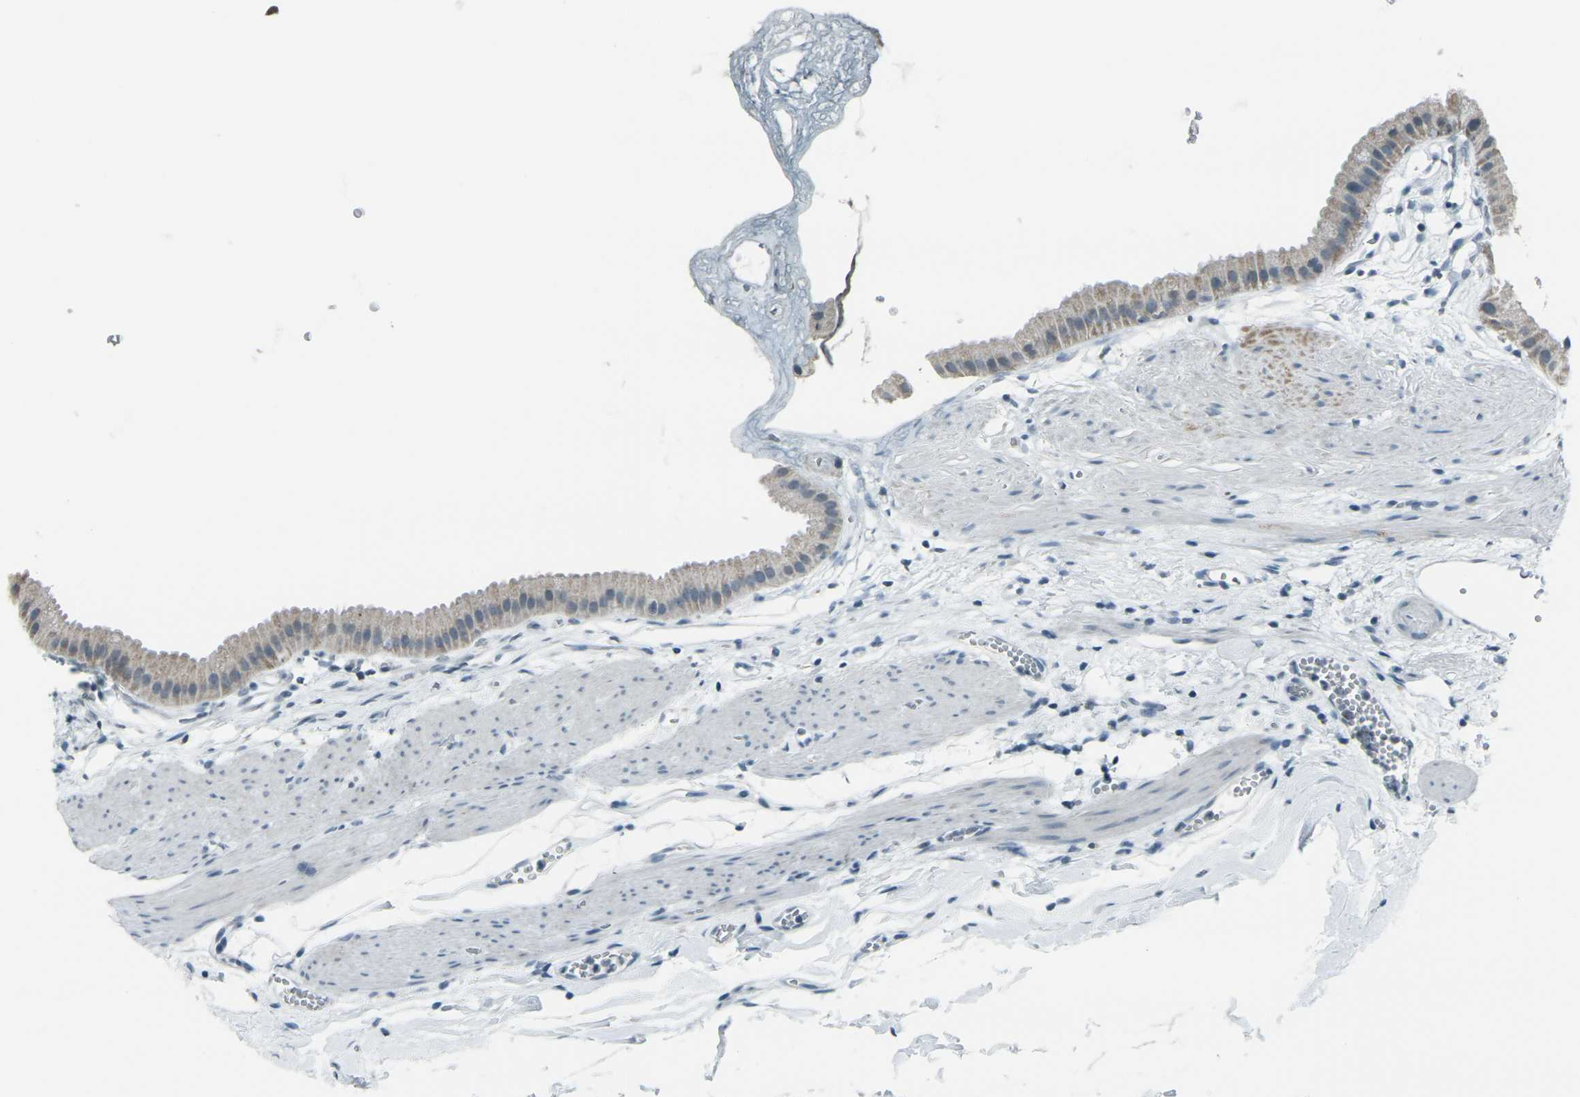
{"staining": {"intensity": "weak", "quantity": ">75%", "location": "cytoplasmic/membranous"}, "tissue": "gallbladder", "cell_type": "Glandular cells", "image_type": "normal", "snomed": [{"axis": "morphology", "description": "Normal tissue, NOS"}, {"axis": "topography", "description": "Gallbladder"}], "caption": "This image reveals unremarkable gallbladder stained with immunohistochemistry to label a protein in brown. The cytoplasmic/membranous of glandular cells show weak positivity for the protein. Nuclei are counter-stained blue.", "gene": "H2BC1", "patient": {"sex": "female", "age": 64}}